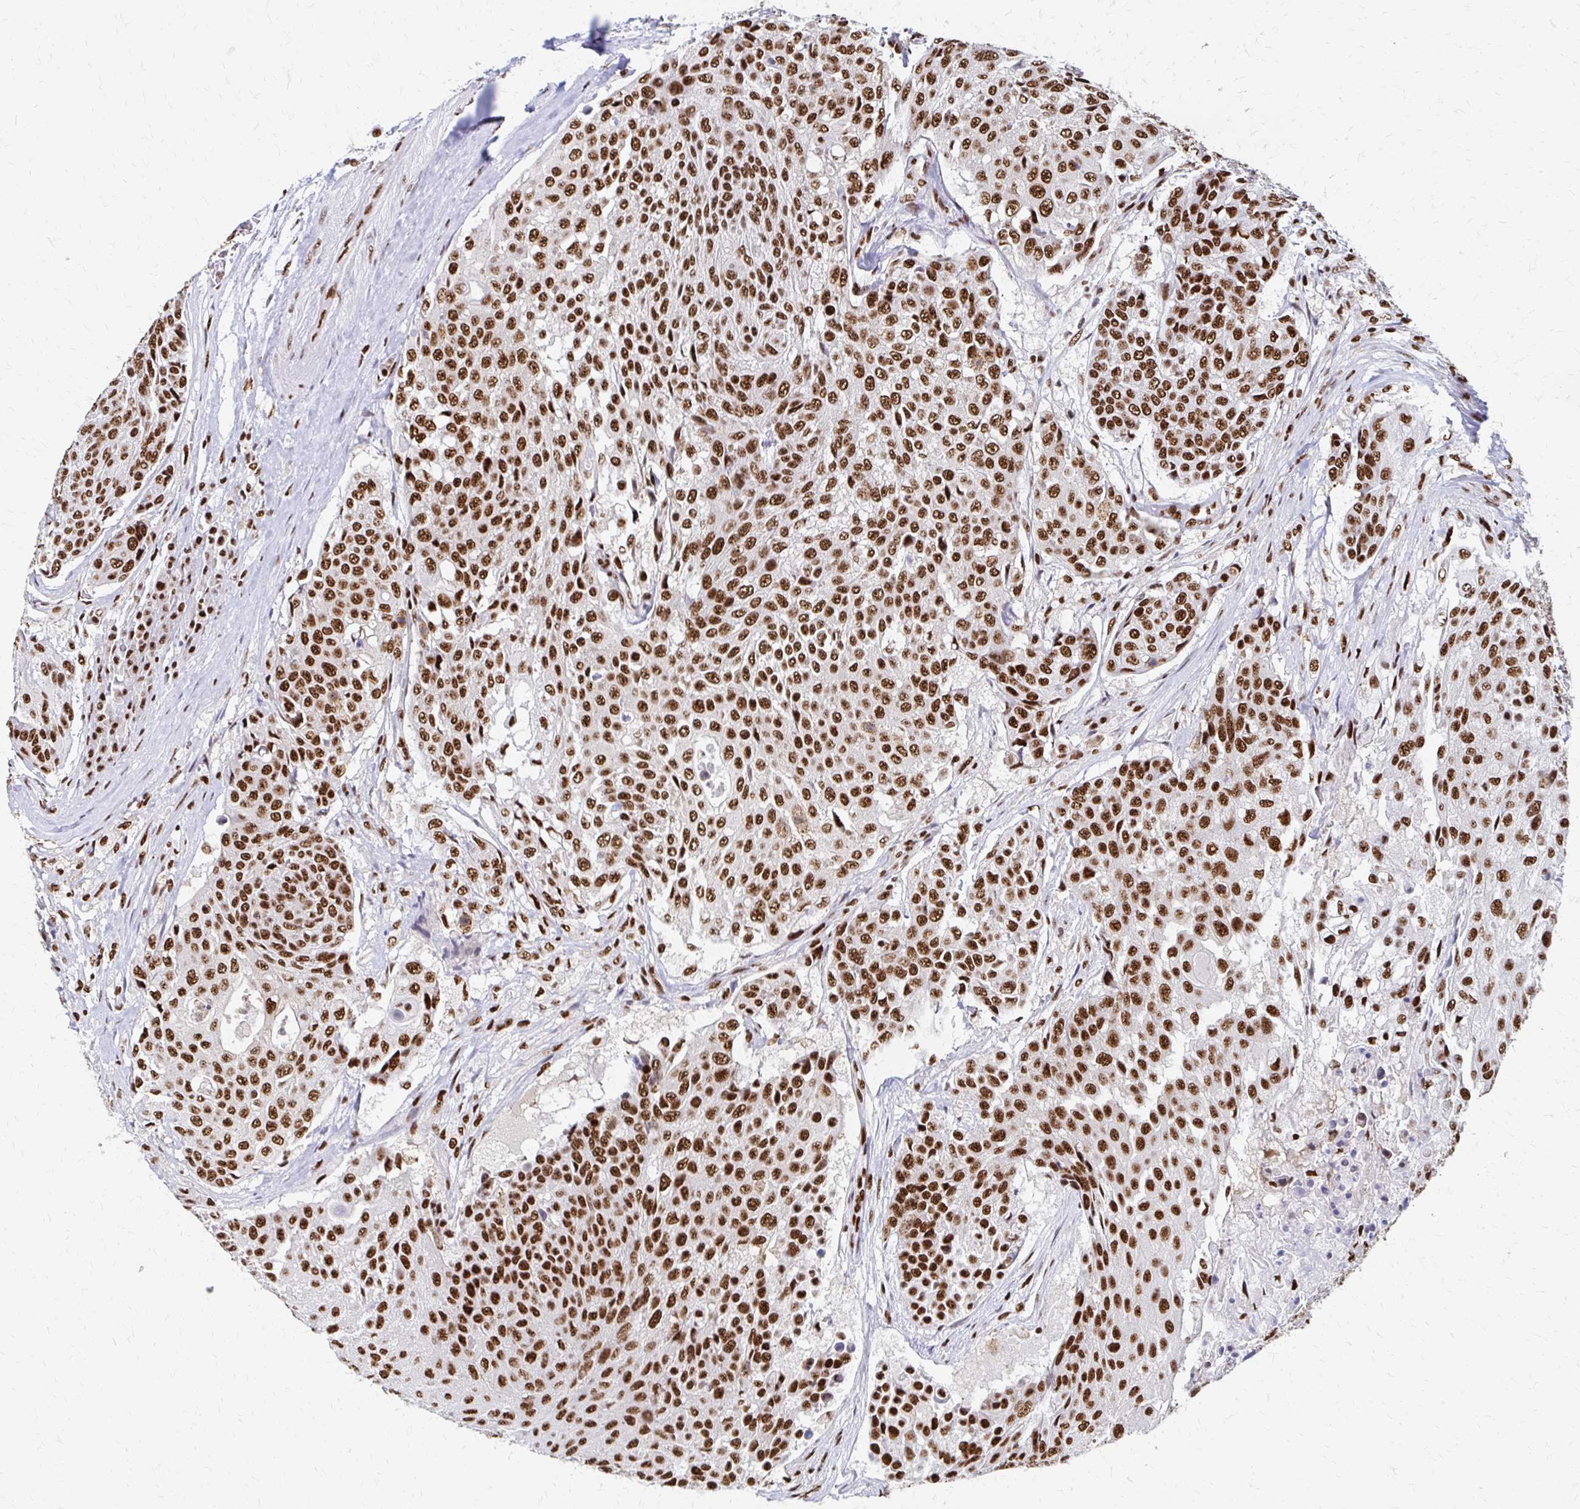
{"staining": {"intensity": "strong", "quantity": ">75%", "location": "nuclear"}, "tissue": "urothelial cancer", "cell_type": "Tumor cells", "image_type": "cancer", "snomed": [{"axis": "morphology", "description": "Urothelial carcinoma, High grade"}, {"axis": "topography", "description": "Urinary bladder"}], "caption": "Protein staining of urothelial carcinoma (high-grade) tissue displays strong nuclear positivity in approximately >75% of tumor cells.", "gene": "CNKSR3", "patient": {"sex": "female", "age": 63}}